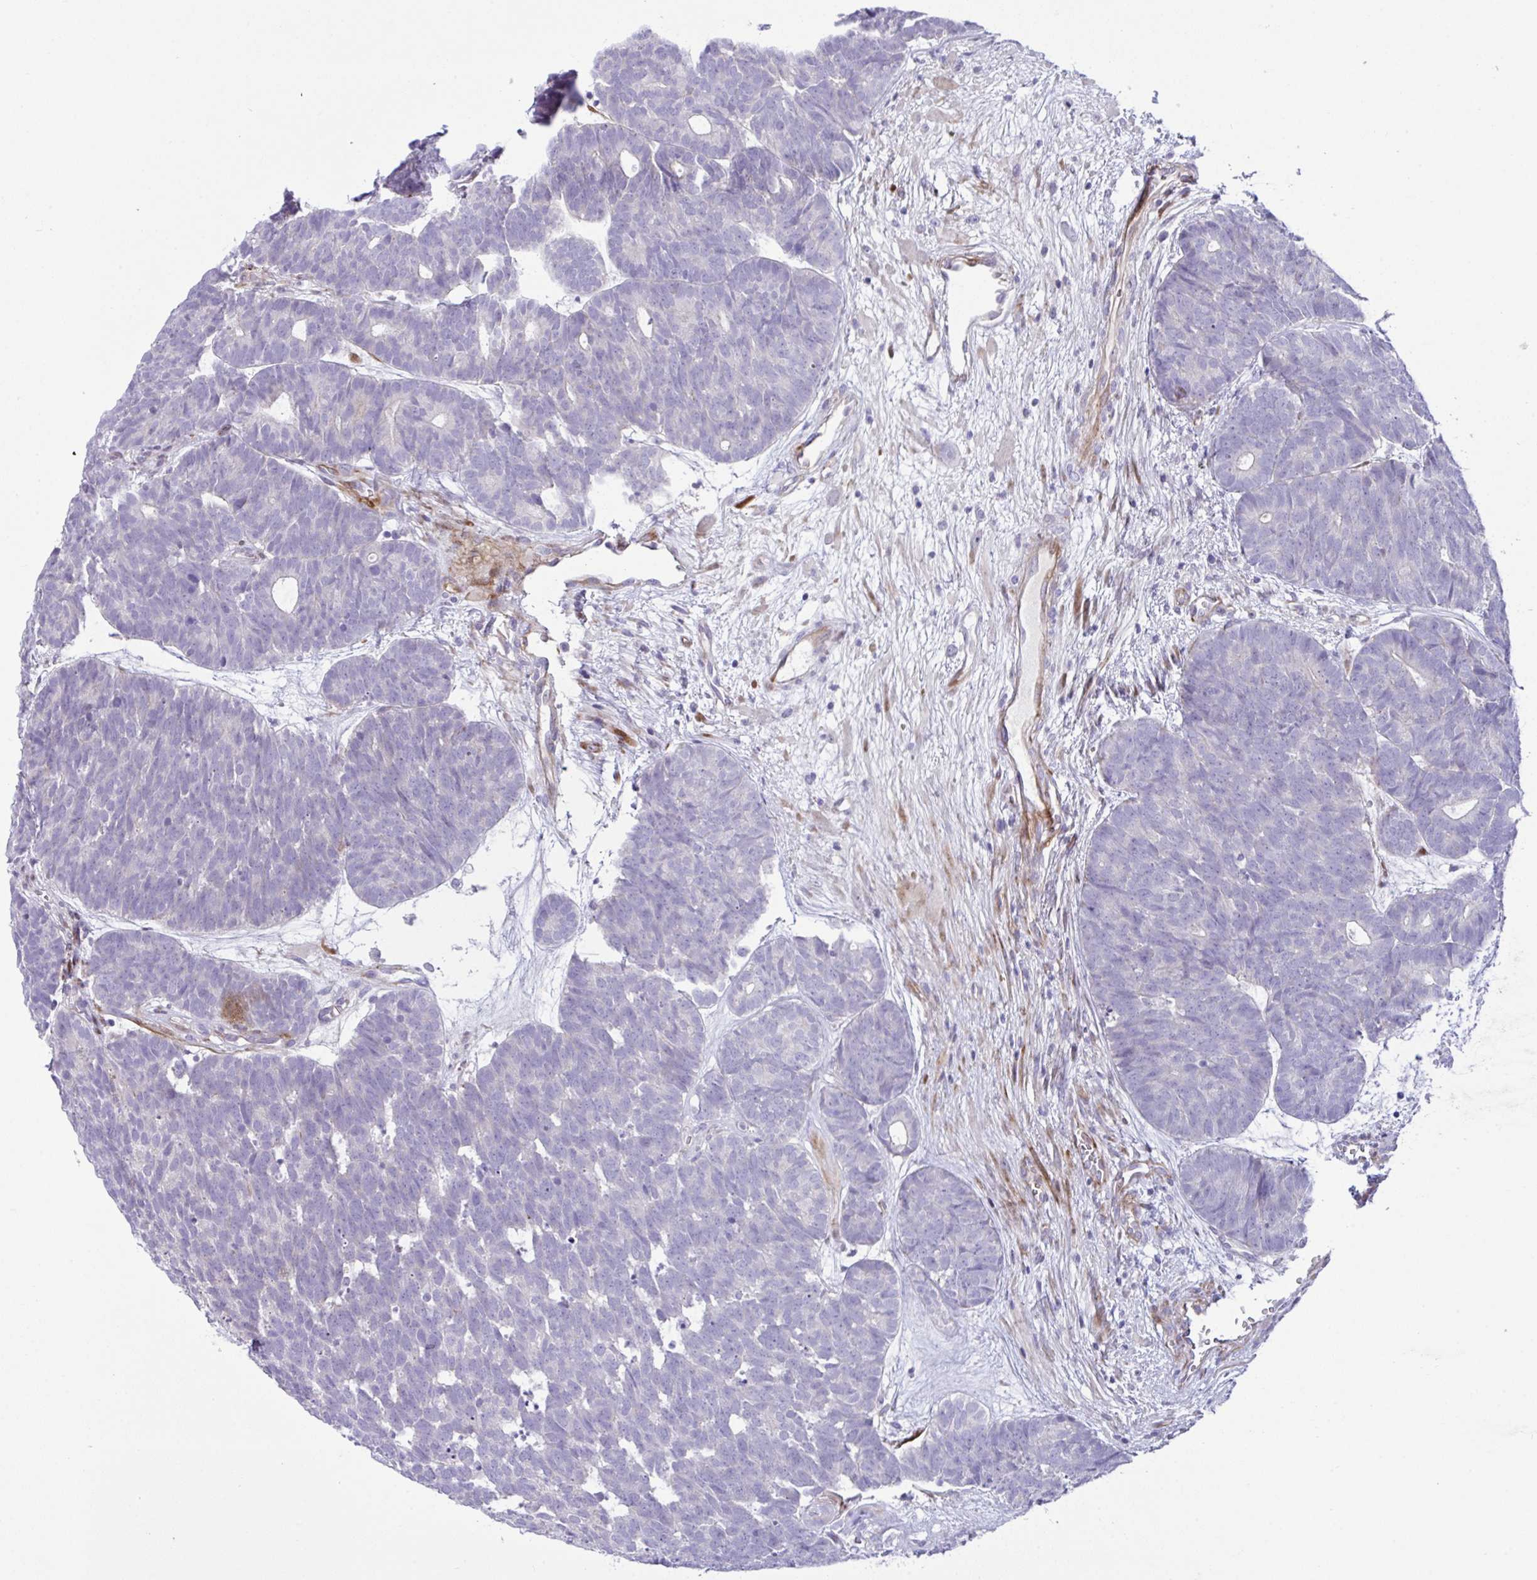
{"staining": {"intensity": "negative", "quantity": "none", "location": "none"}, "tissue": "head and neck cancer", "cell_type": "Tumor cells", "image_type": "cancer", "snomed": [{"axis": "morphology", "description": "Adenocarcinoma, NOS"}, {"axis": "topography", "description": "Head-Neck"}], "caption": "Immunohistochemical staining of human adenocarcinoma (head and neck) shows no significant positivity in tumor cells.", "gene": "ZNF713", "patient": {"sex": "female", "age": 81}}